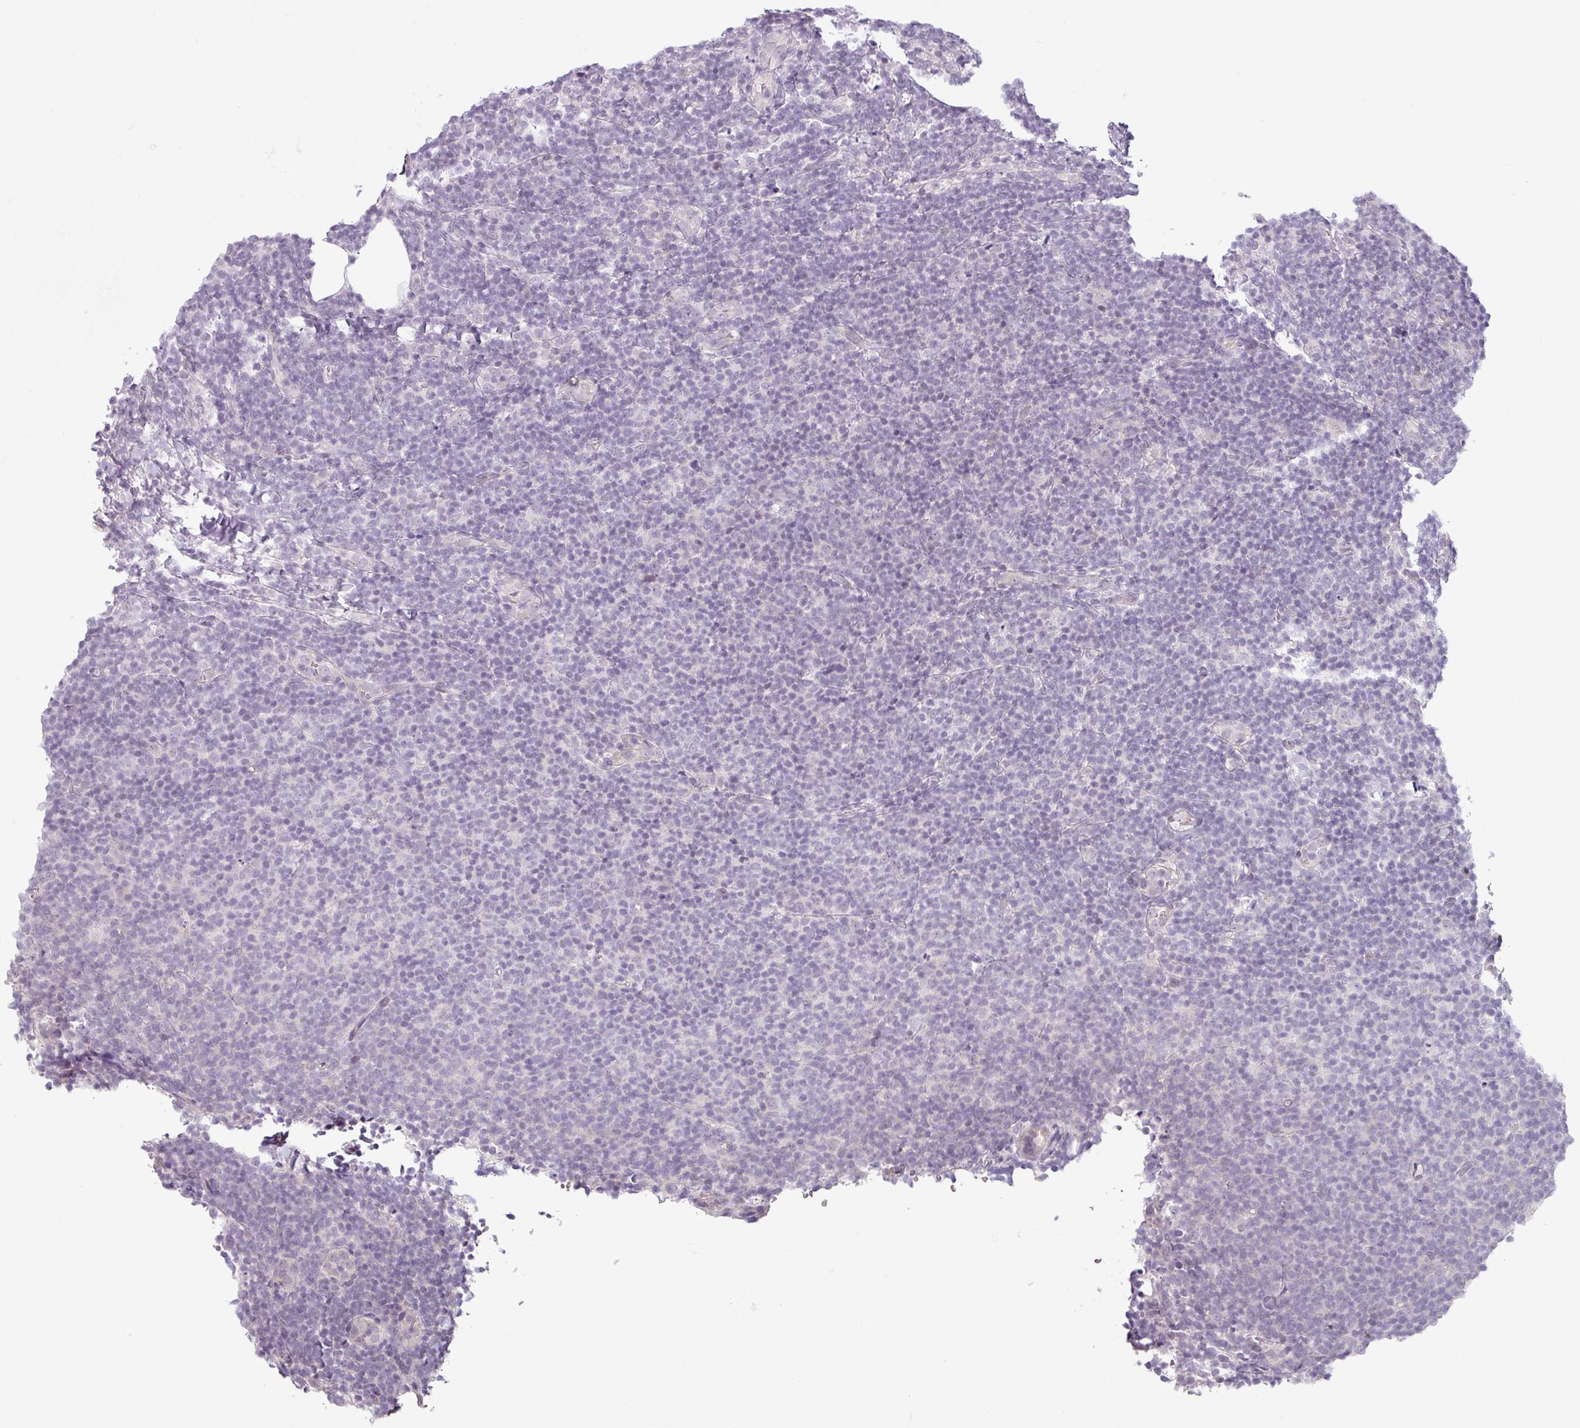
{"staining": {"intensity": "negative", "quantity": "none", "location": "none"}, "tissue": "lymphoma", "cell_type": "Tumor cells", "image_type": "cancer", "snomed": [{"axis": "morphology", "description": "Malignant lymphoma, non-Hodgkin's type, Low grade"}, {"axis": "topography", "description": "Lymph node"}], "caption": "There is no significant positivity in tumor cells of malignant lymphoma, non-Hodgkin's type (low-grade).", "gene": "OR52D1", "patient": {"sex": "male", "age": 66}}